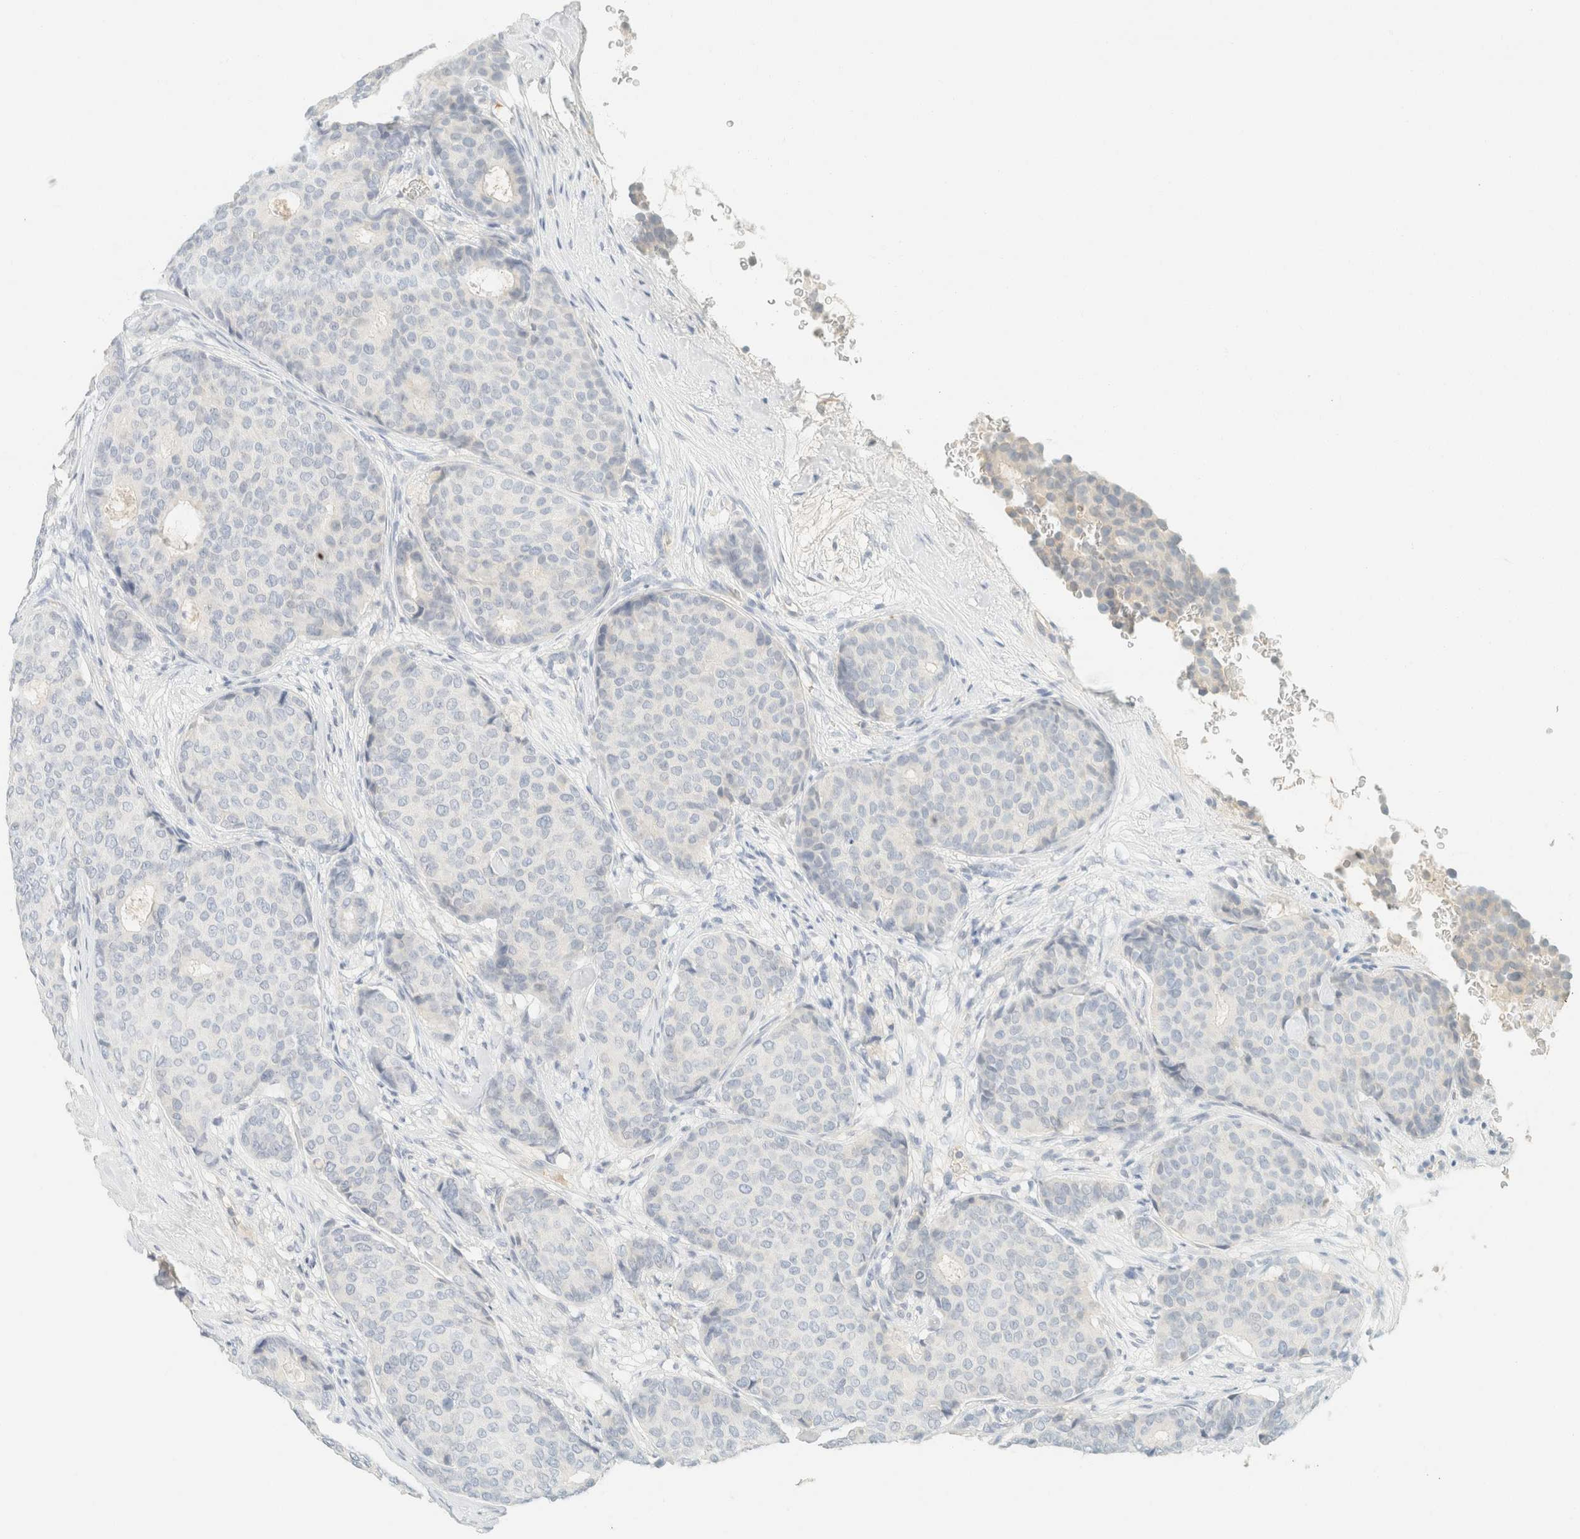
{"staining": {"intensity": "negative", "quantity": "none", "location": "none"}, "tissue": "breast cancer", "cell_type": "Tumor cells", "image_type": "cancer", "snomed": [{"axis": "morphology", "description": "Duct carcinoma"}, {"axis": "topography", "description": "Breast"}], "caption": "Invasive ductal carcinoma (breast) stained for a protein using immunohistochemistry (IHC) shows no staining tumor cells.", "gene": "GPA33", "patient": {"sex": "female", "age": 75}}